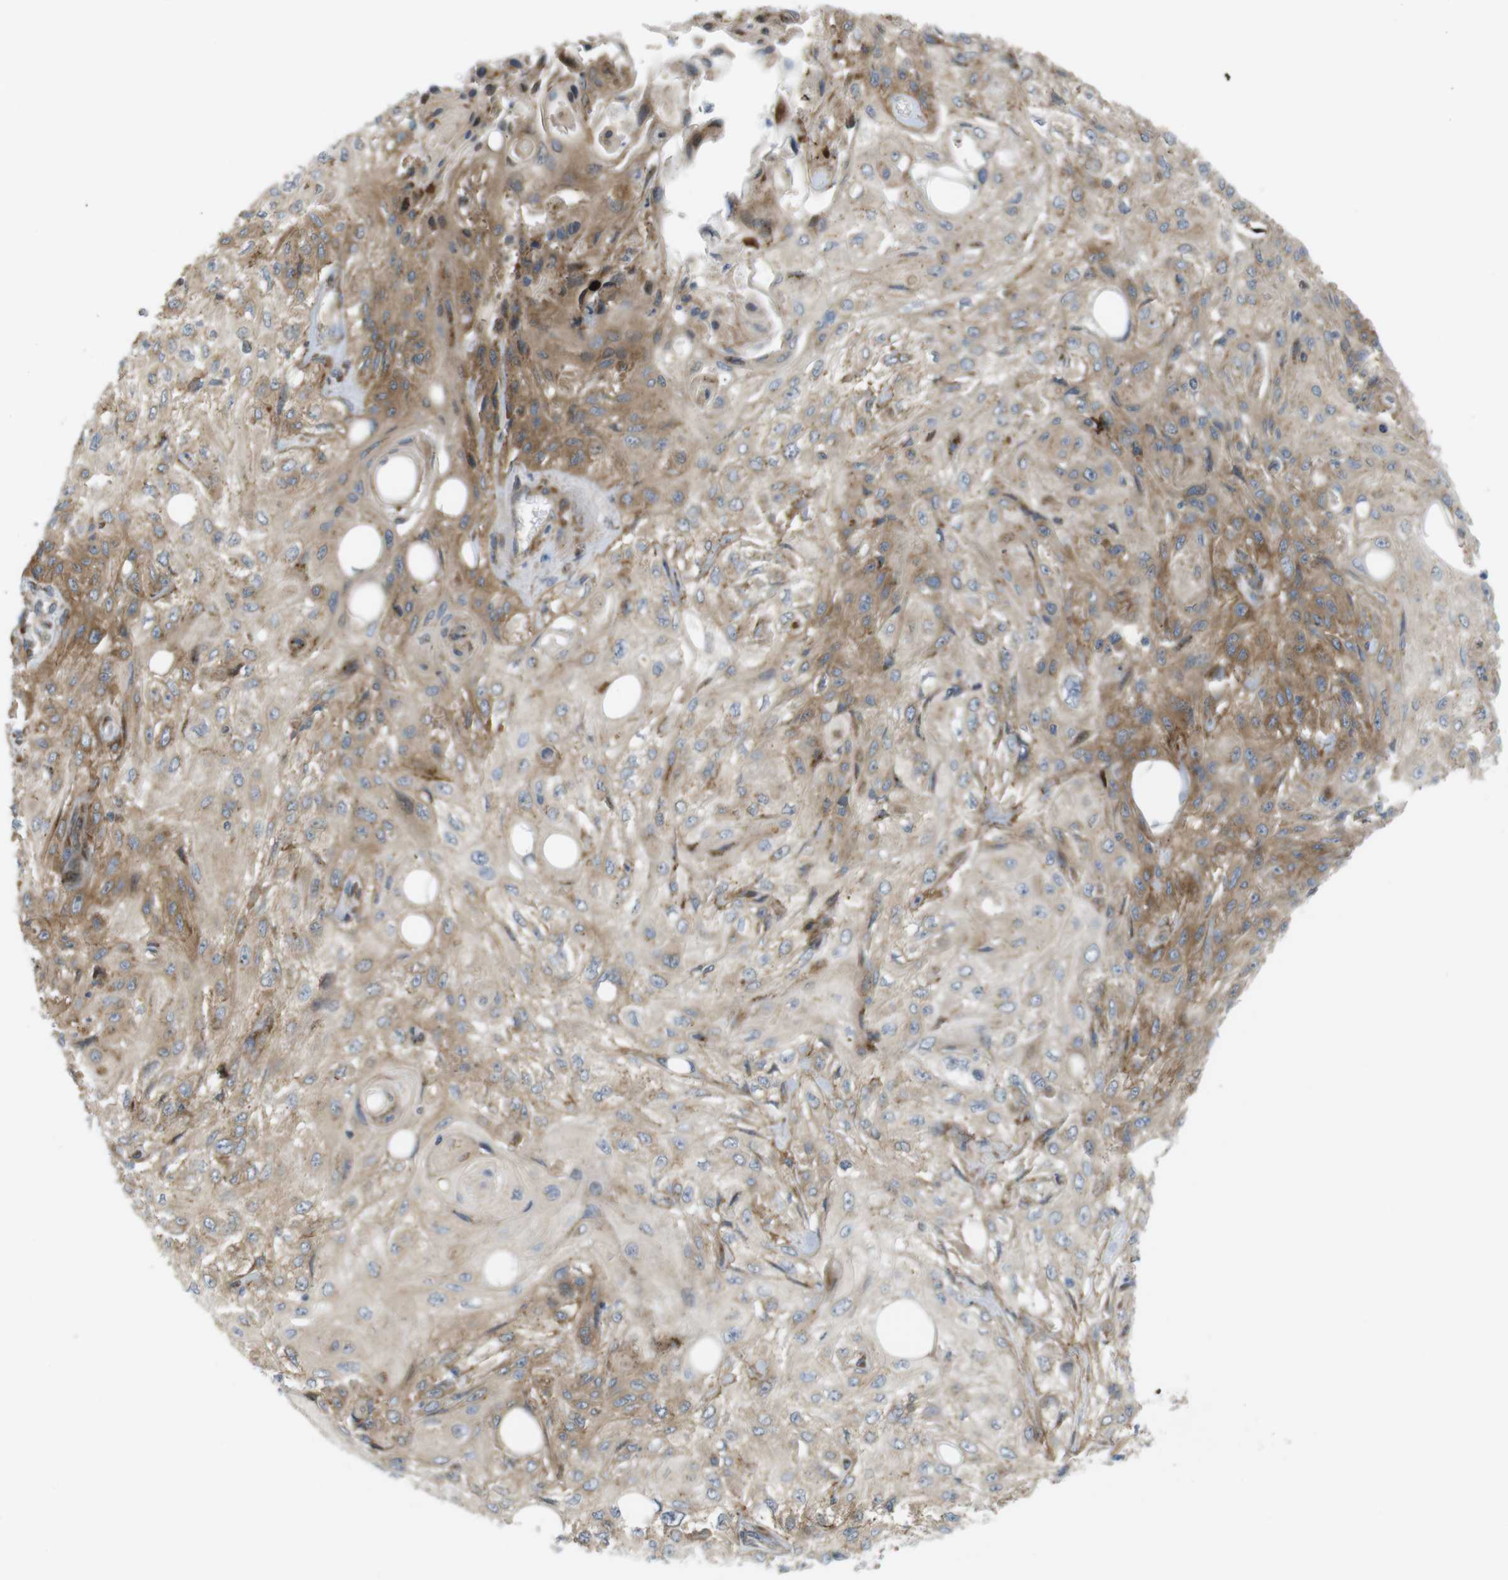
{"staining": {"intensity": "moderate", "quantity": ">75%", "location": "cytoplasmic/membranous"}, "tissue": "skin cancer", "cell_type": "Tumor cells", "image_type": "cancer", "snomed": [{"axis": "morphology", "description": "Squamous cell carcinoma, NOS"}, {"axis": "topography", "description": "Skin"}], "caption": "This image demonstrates IHC staining of skin cancer (squamous cell carcinoma), with medium moderate cytoplasmic/membranous staining in about >75% of tumor cells.", "gene": "GJC3", "patient": {"sex": "male", "age": 75}}